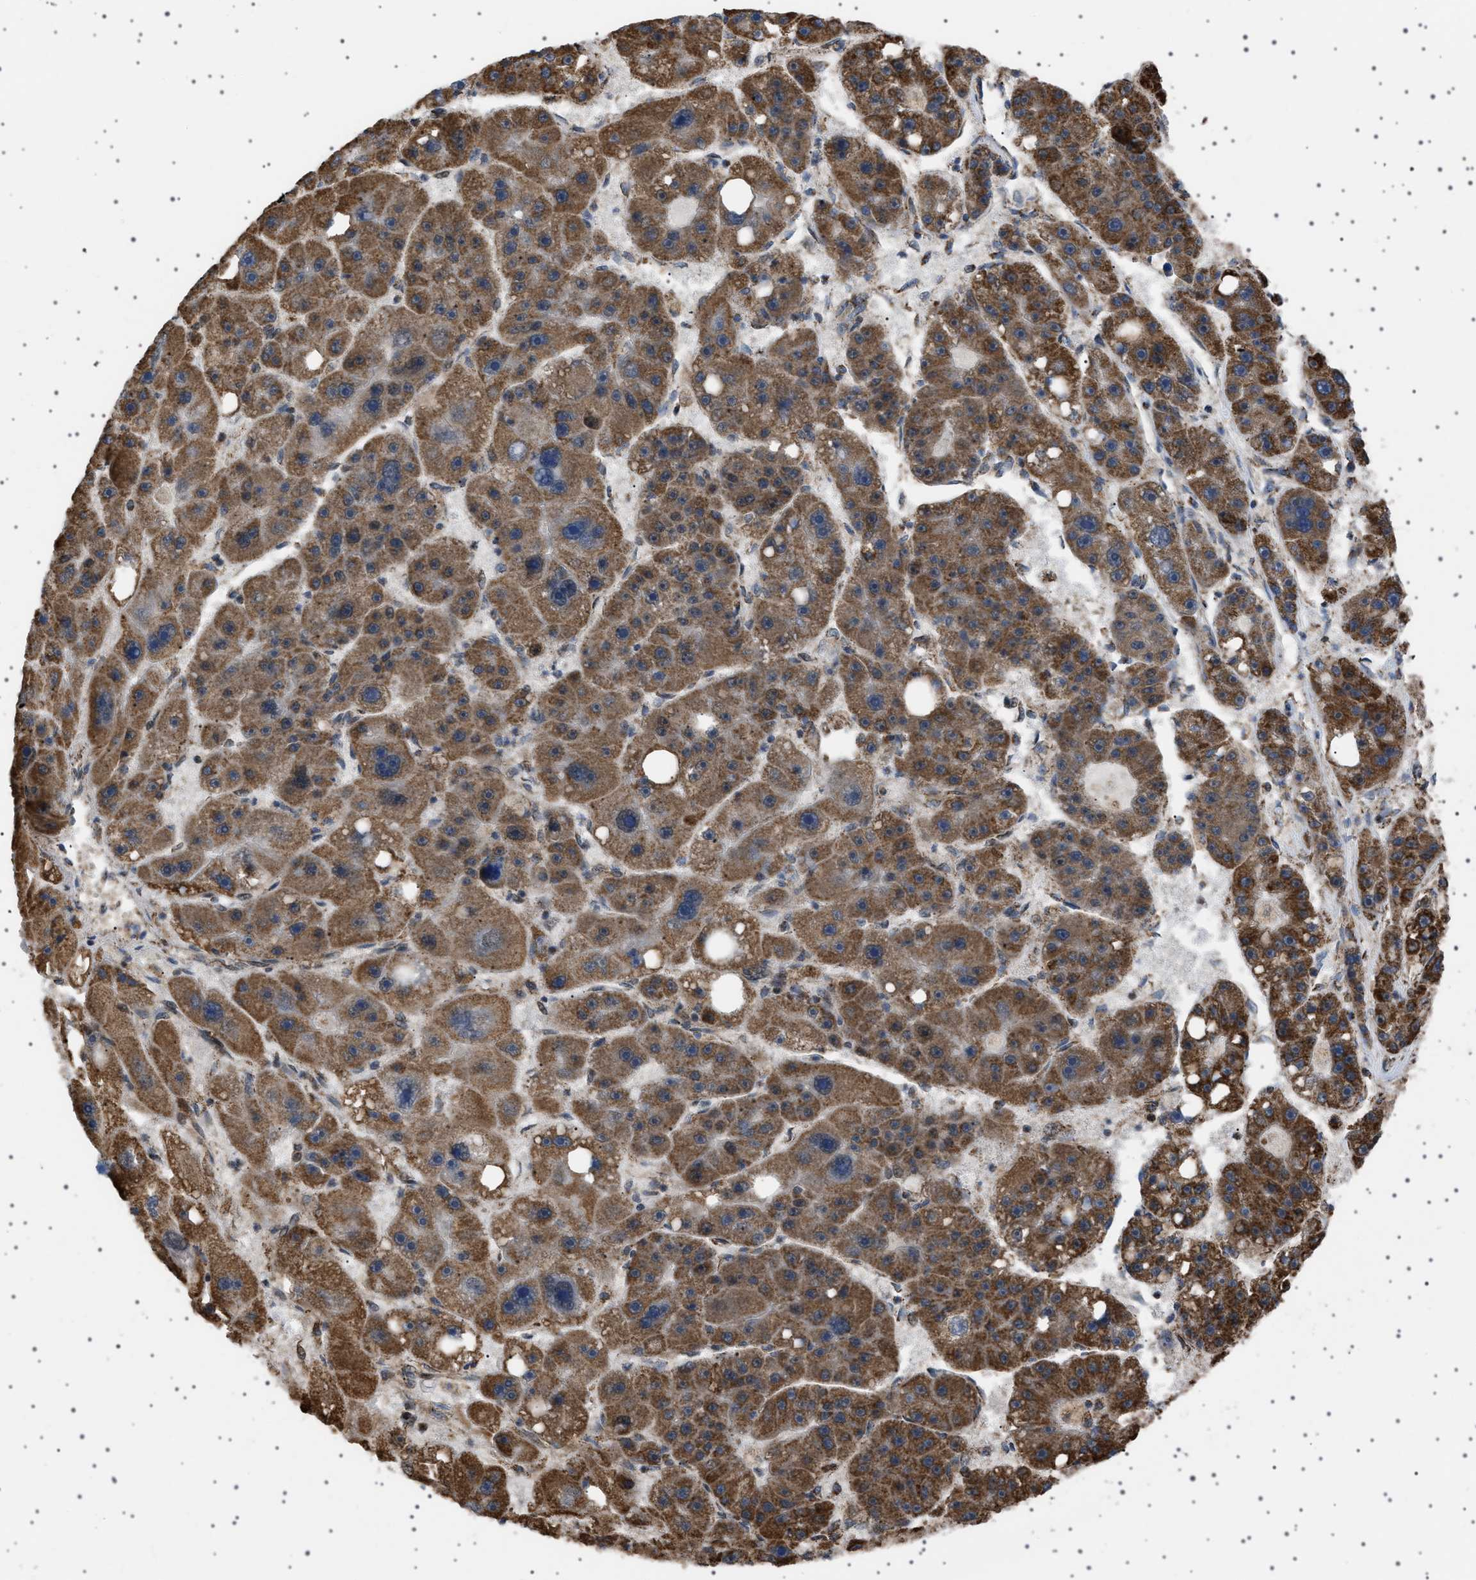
{"staining": {"intensity": "moderate", "quantity": ">75%", "location": "cytoplasmic/membranous"}, "tissue": "liver cancer", "cell_type": "Tumor cells", "image_type": "cancer", "snomed": [{"axis": "morphology", "description": "Carcinoma, Hepatocellular, NOS"}, {"axis": "topography", "description": "Liver"}], "caption": "High-magnification brightfield microscopy of hepatocellular carcinoma (liver) stained with DAB (brown) and counterstained with hematoxylin (blue). tumor cells exhibit moderate cytoplasmic/membranous positivity is seen in about>75% of cells.", "gene": "MELK", "patient": {"sex": "female", "age": 61}}